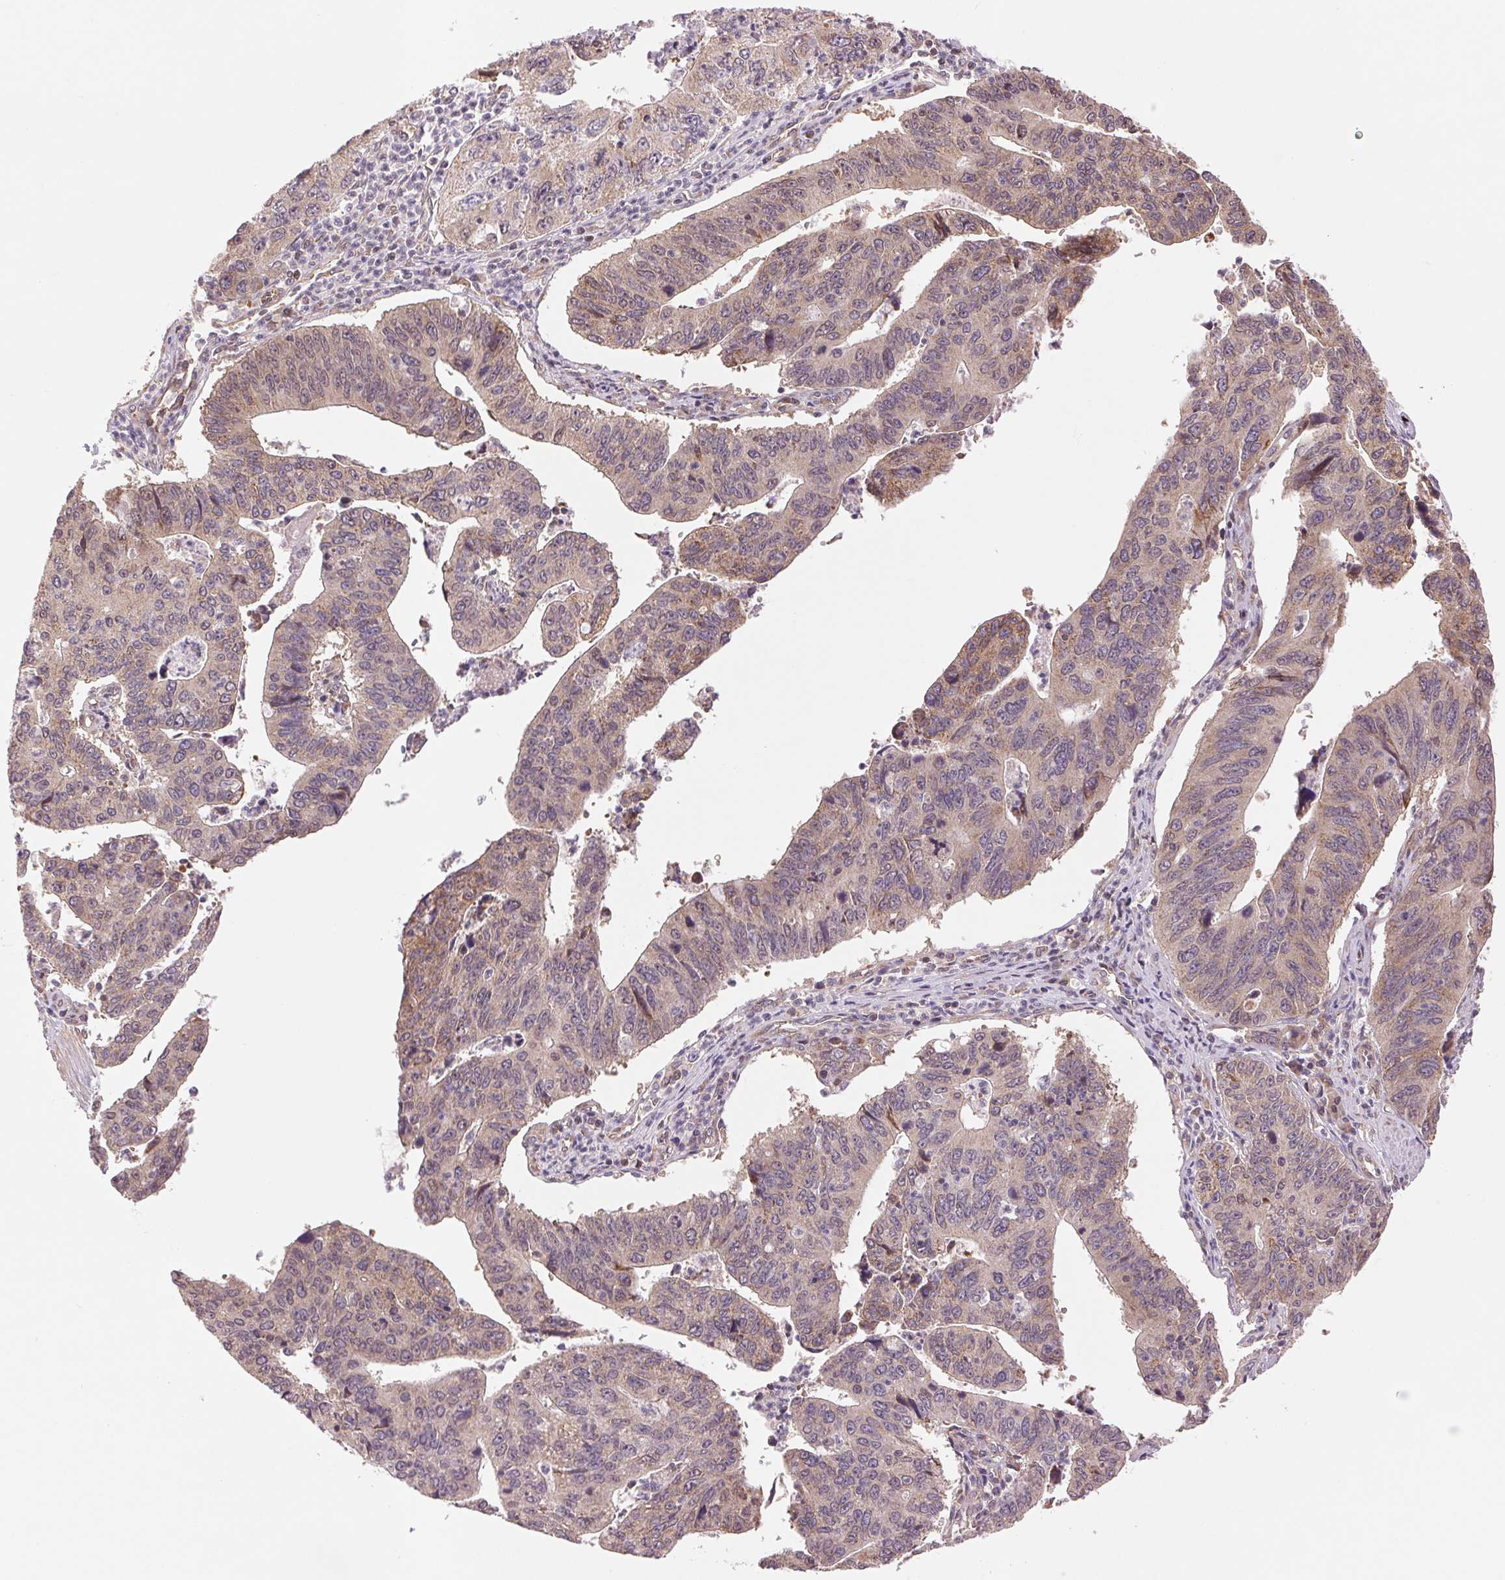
{"staining": {"intensity": "moderate", "quantity": "<25%", "location": "cytoplasmic/membranous"}, "tissue": "stomach cancer", "cell_type": "Tumor cells", "image_type": "cancer", "snomed": [{"axis": "morphology", "description": "Adenocarcinoma, NOS"}, {"axis": "topography", "description": "Stomach"}], "caption": "Brown immunohistochemical staining in human stomach cancer reveals moderate cytoplasmic/membranous positivity in about <25% of tumor cells. (IHC, brightfield microscopy, high magnification).", "gene": "BTF3L4", "patient": {"sex": "male", "age": 59}}